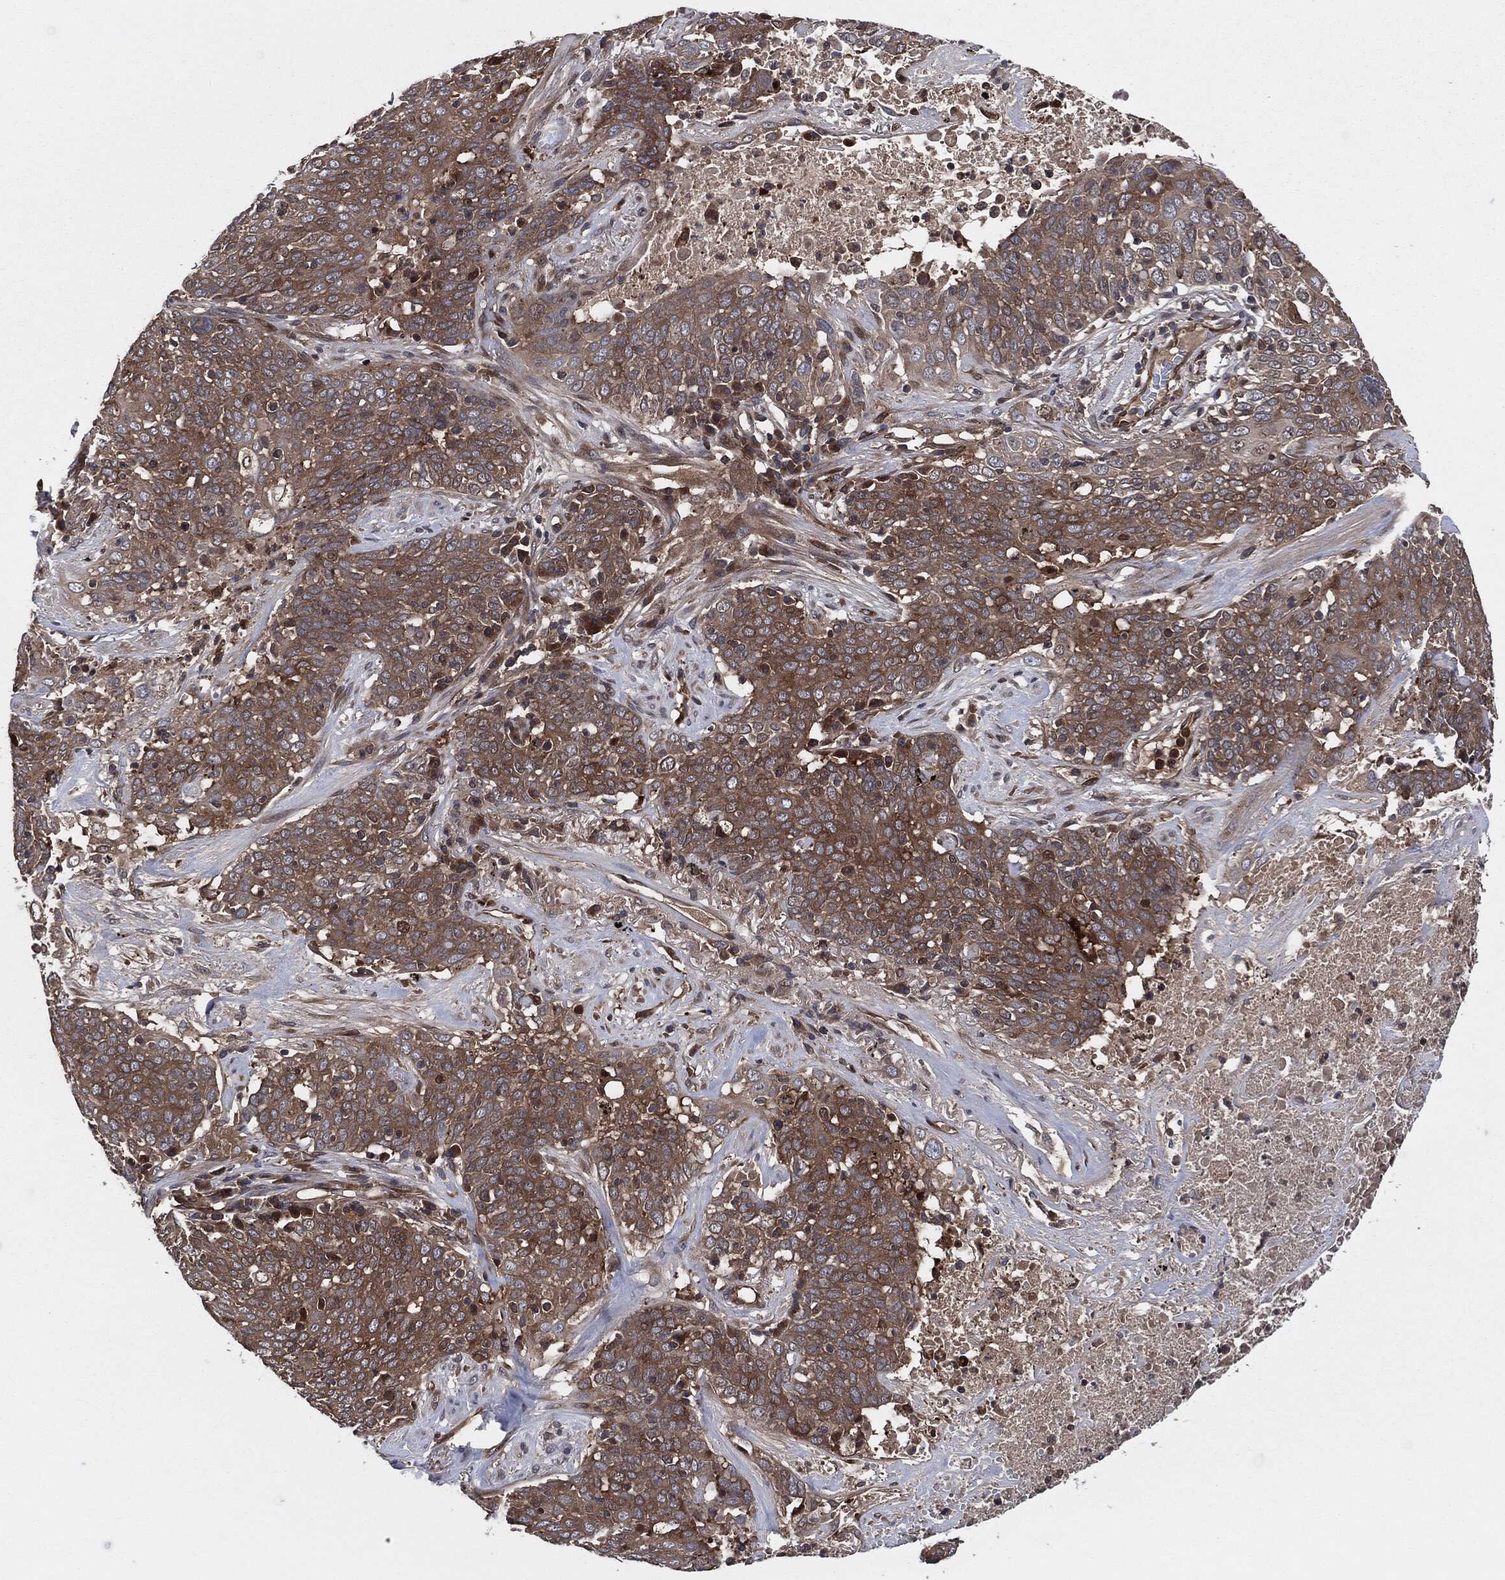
{"staining": {"intensity": "negative", "quantity": "none", "location": "none"}, "tissue": "lung cancer", "cell_type": "Tumor cells", "image_type": "cancer", "snomed": [{"axis": "morphology", "description": "Squamous cell carcinoma, NOS"}, {"axis": "topography", "description": "Lung"}], "caption": "This is an immunohistochemistry (IHC) image of human squamous cell carcinoma (lung). There is no expression in tumor cells.", "gene": "XPNPEP1", "patient": {"sex": "male", "age": 82}}